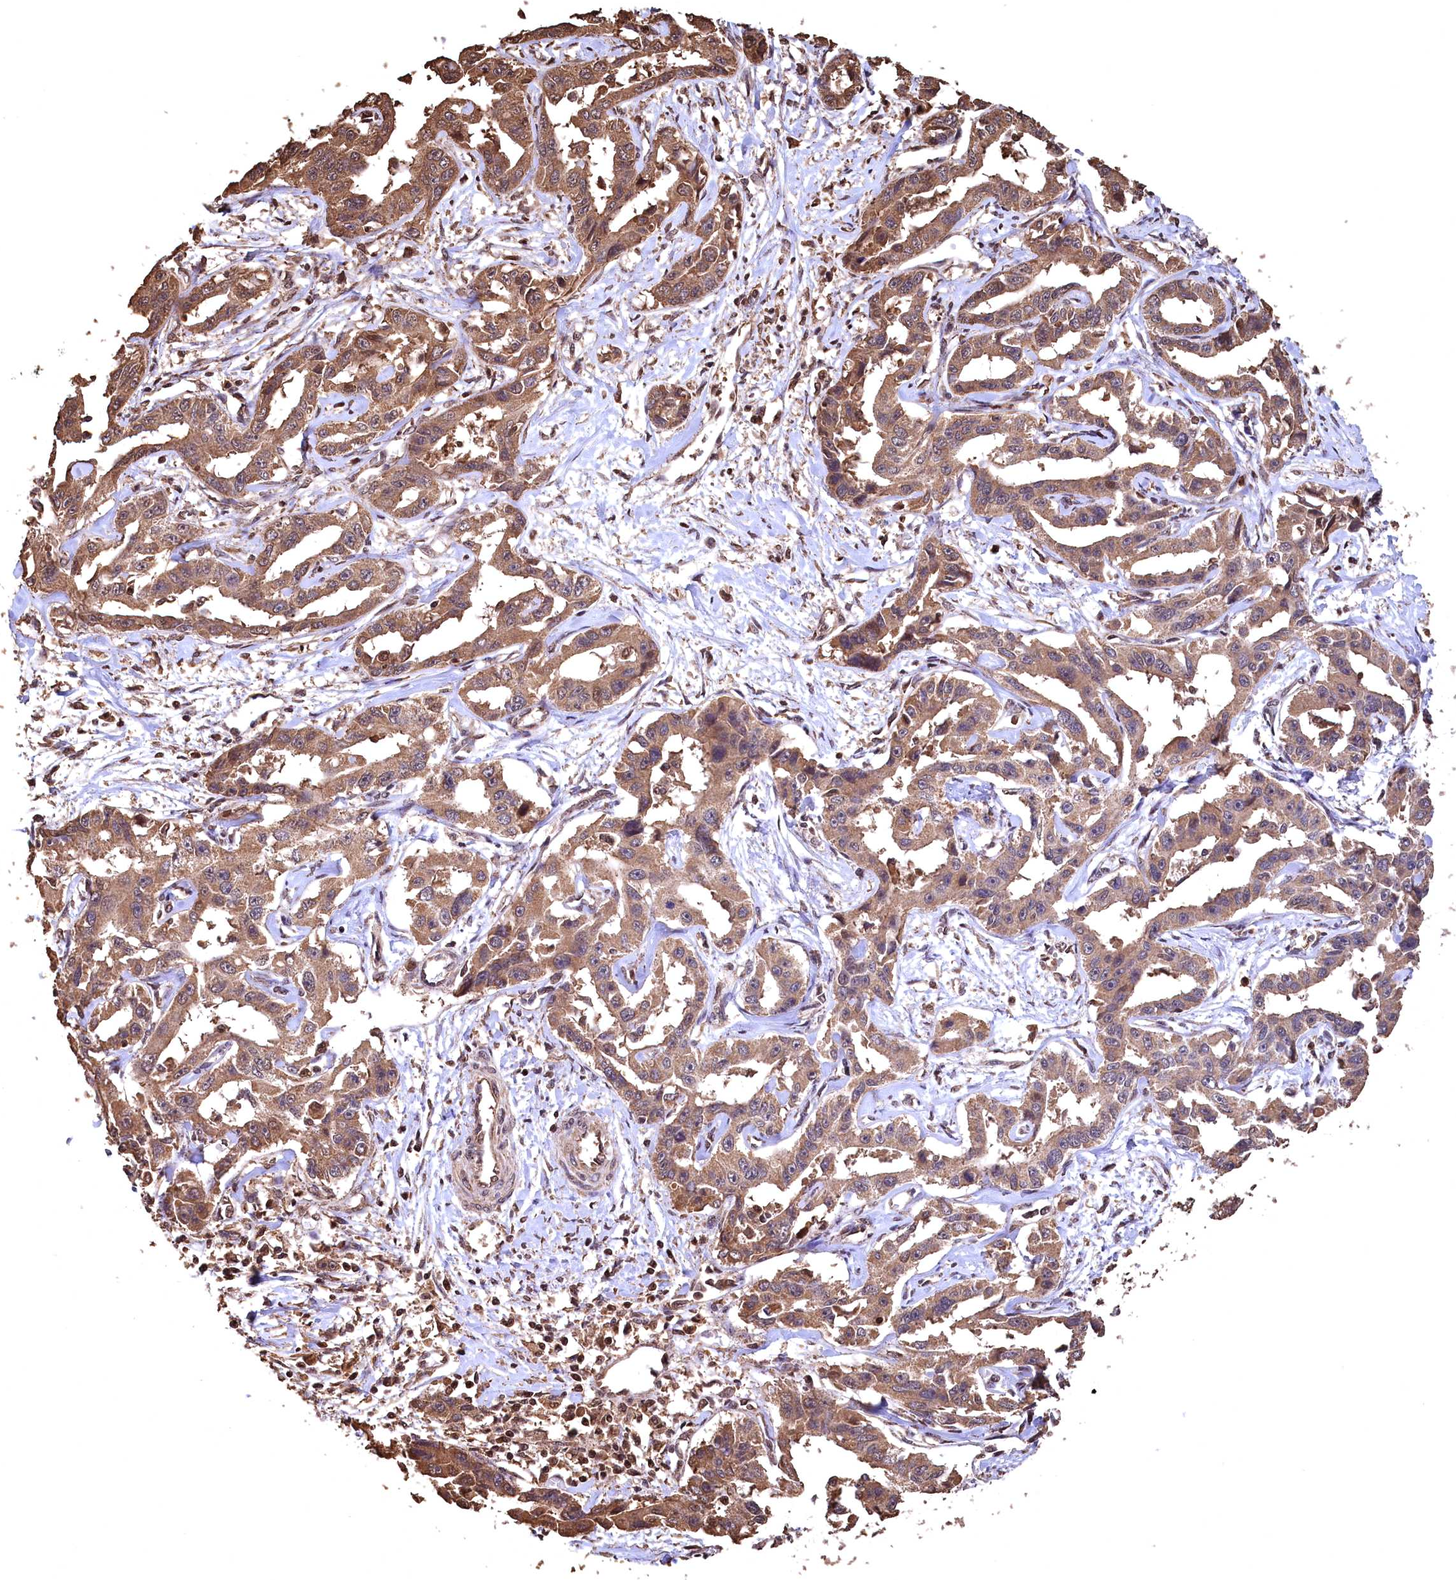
{"staining": {"intensity": "moderate", "quantity": ">75%", "location": "cytoplasmic/membranous"}, "tissue": "liver cancer", "cell_type": "Tumor cells", "image_type": "cancer", "snomed": [{"axis": "morphology", "description": "Cholangiocarcinoma"}, {"axis": "topography", "description": "Liver"}], "caption": "Immunohistochemistry (IHC) (DAB) staining of human liver cancer (cholangiocarcinoma) demonstrates moderate cytoplasmic/membranous protein staining in approximately >75% of tumor cells.", "gene": "CEP57L1", "patient": {"sex": "male", "age": 59}}